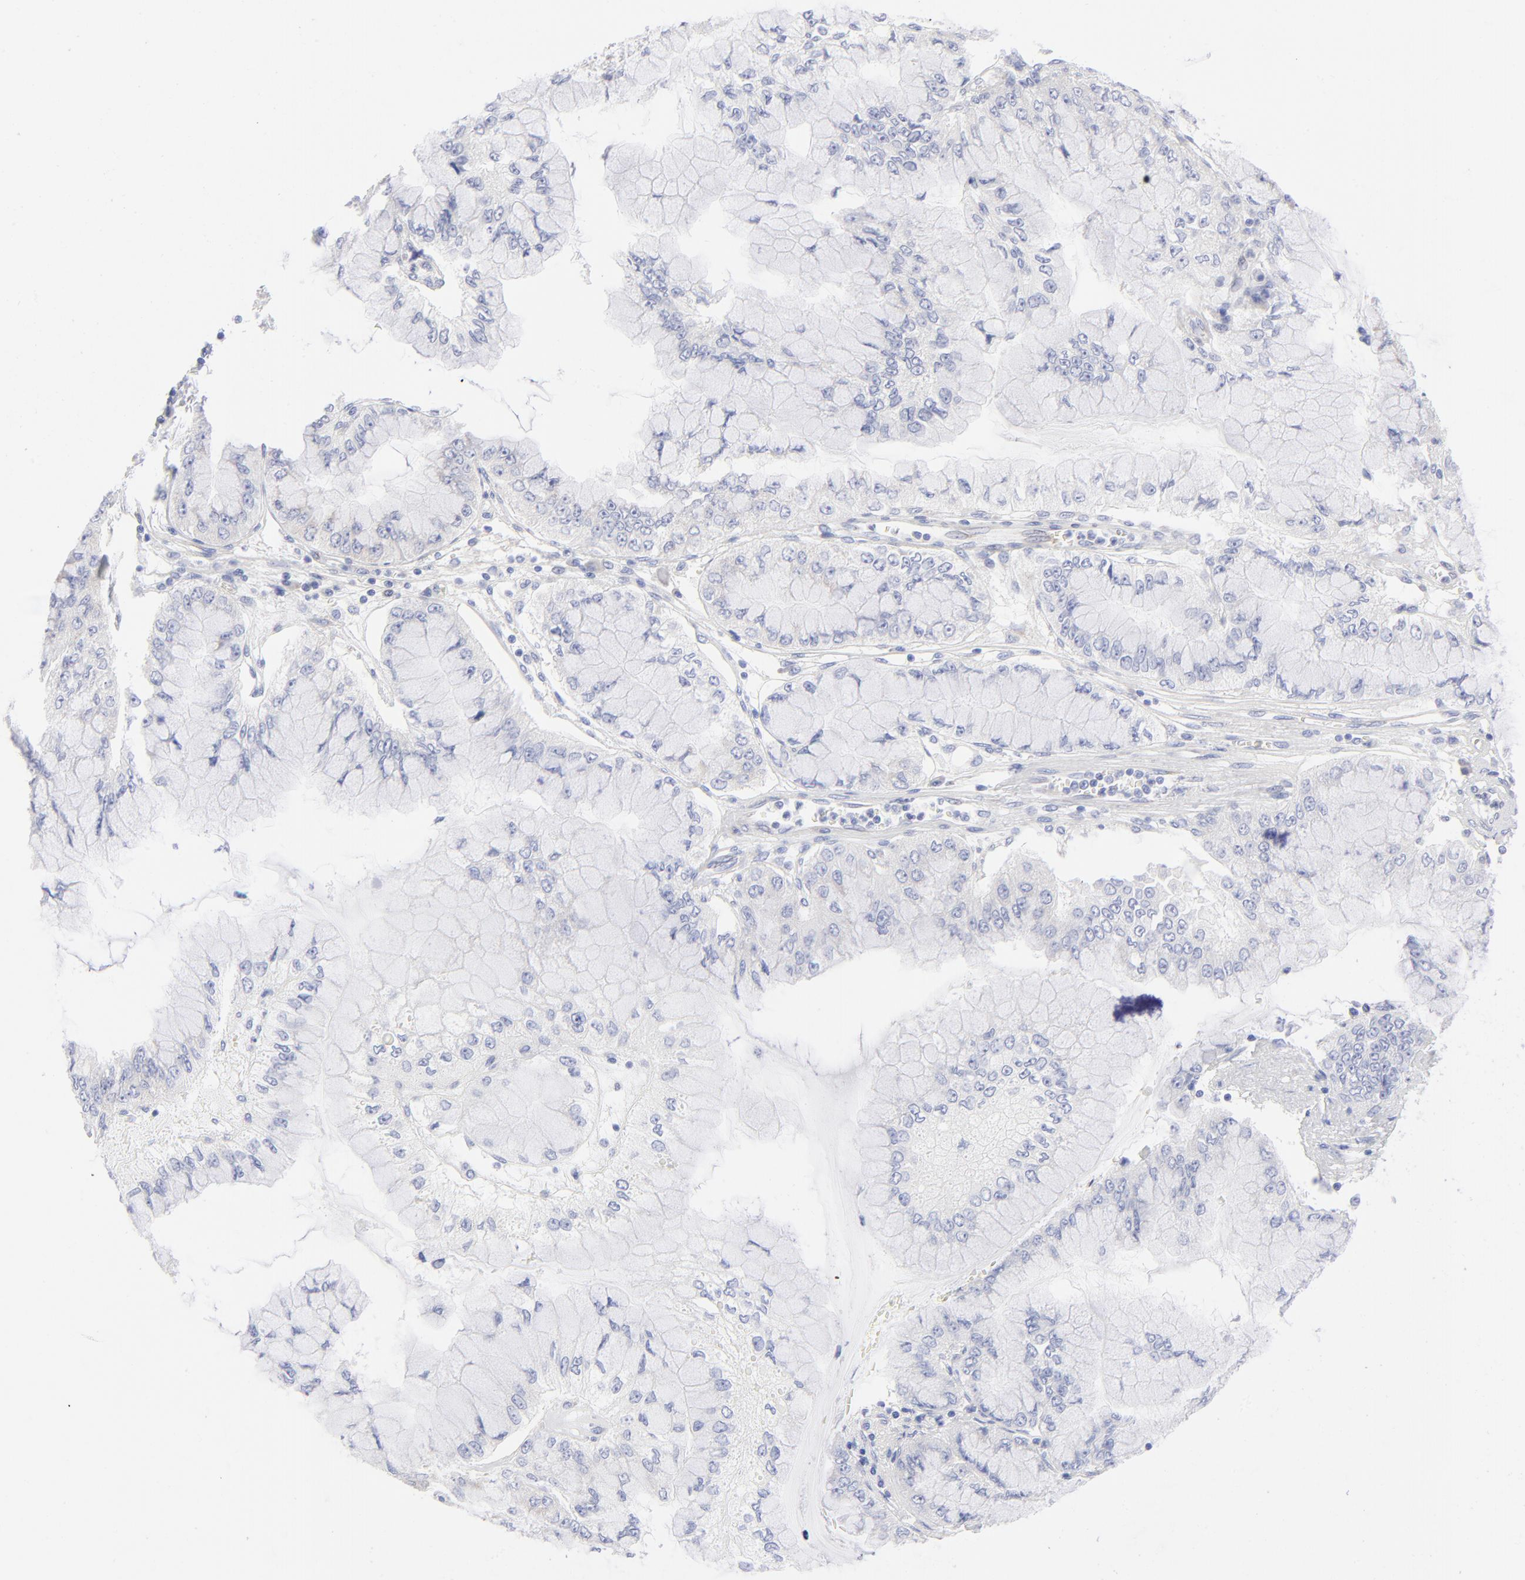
{"staining": {"intensity": "weak", "quantity": ">75%", "location": "cytoplasmic/membranous"}, "tissue": "liver cancer", "cell_type": "Tumor cells", "image_type": "cancer", "snomed": [{"axis": "morphology", "description": "Cholangiocarcinoma"}, {"axis": "topography", "description": "Liver"}], "caption": "Liver cholangiocarcinoma stained with a brown dye displays weak cytoplasmic/membranous positive staining in about >75% of tumor cells.", "gene": "EIF2AK2", "patient": {"sex": "female", "age": 79}}